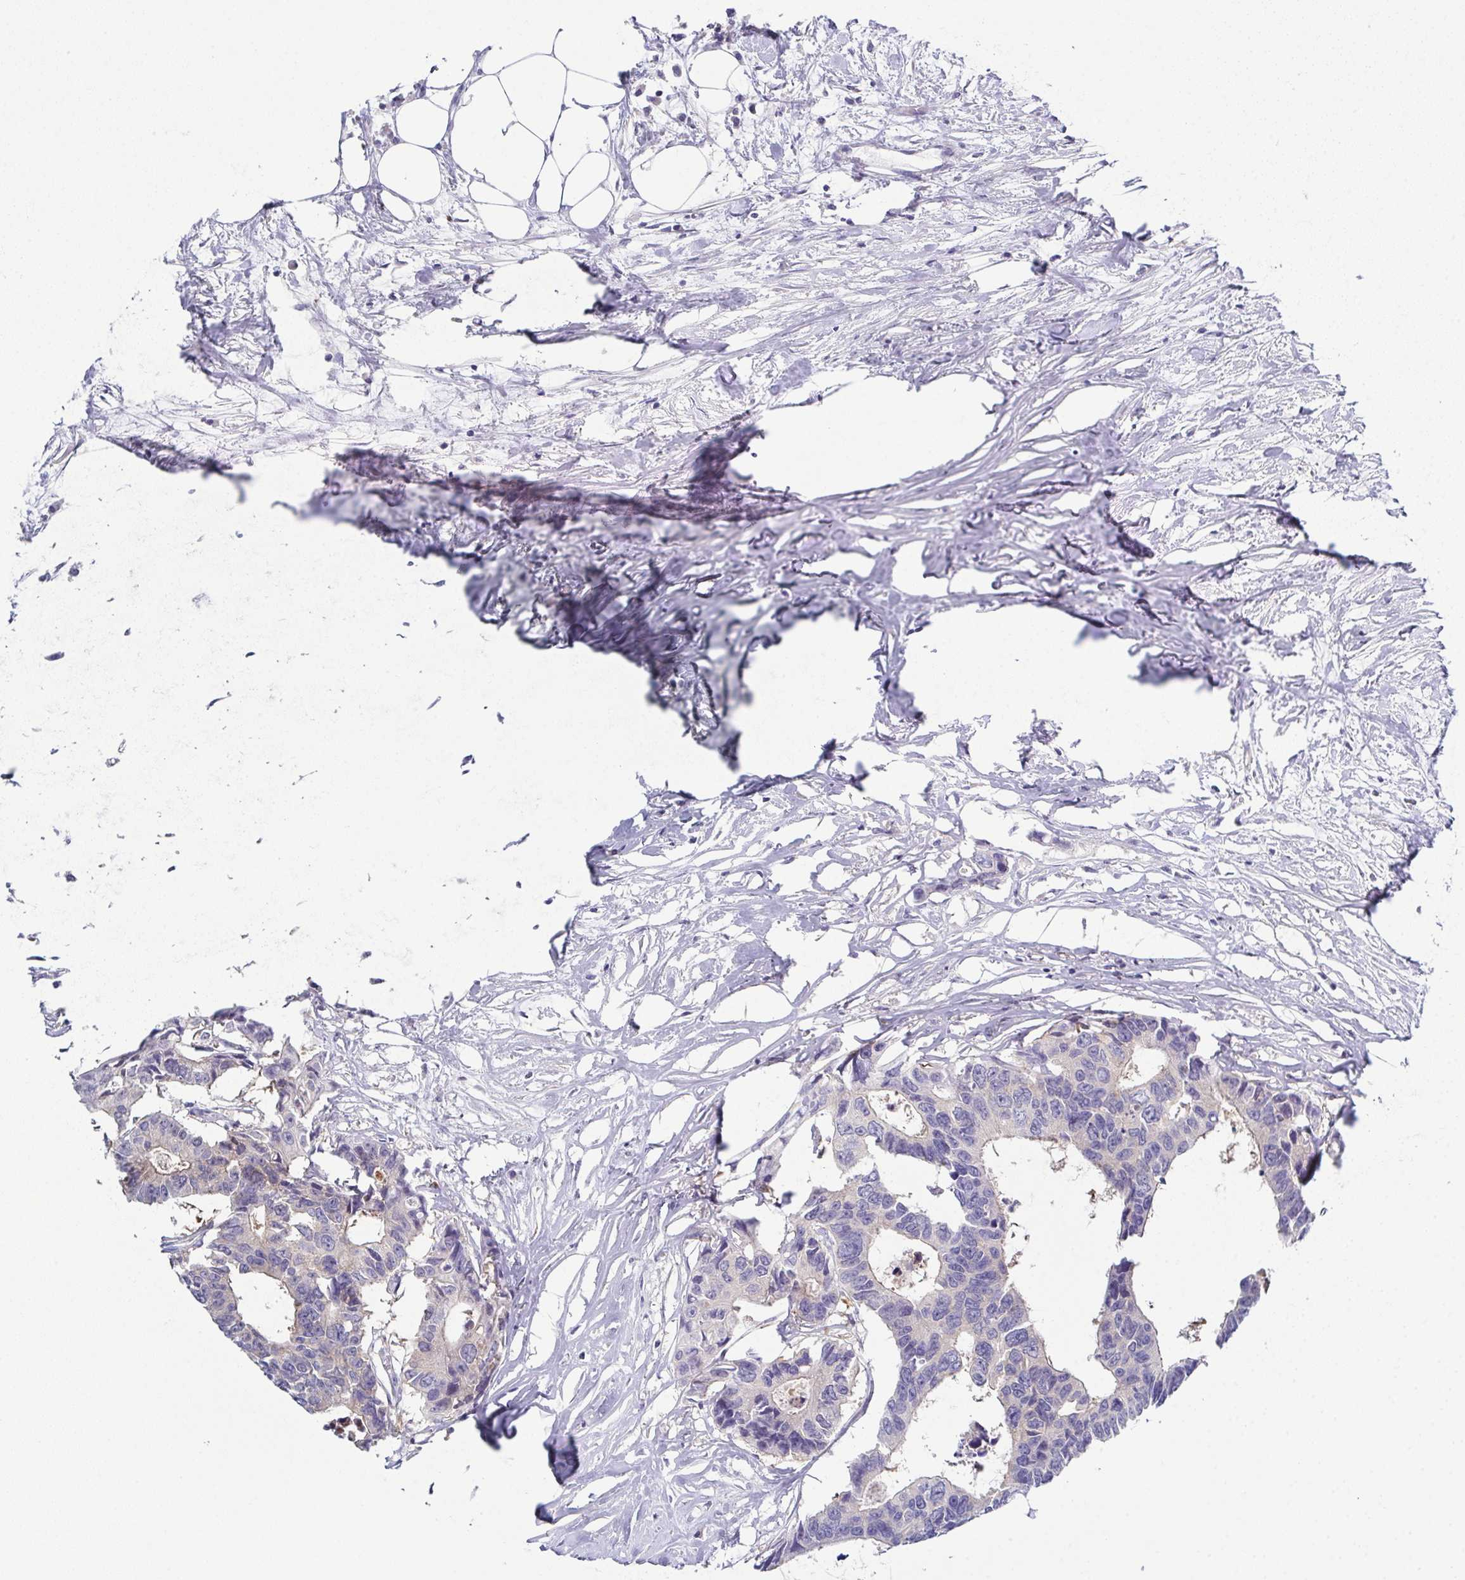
{"staining": {"intensity": "negative", "quantity": "none", "location": "none"}, "tissue": "colorectal cancer", "cell_type": "Tumor cells", "image_type": "cancer", "snomed": [{"axis": "morphology", "description": "Adenocarcinoma, NOS"}, {"axis": "topography", "description": "Rectum"}], "caption": "An immunohistochemistry (IHC) histopathology image of colorectal adenocarcinoma is shown. There is no staining in tumor cells of colorectal adenocarcinoma. (Brightfield microscopy of DAB immunohistochemistry at high magnification).", "gene": "CFAP97D1", "patient": {"sex": "male", "age": 57}}